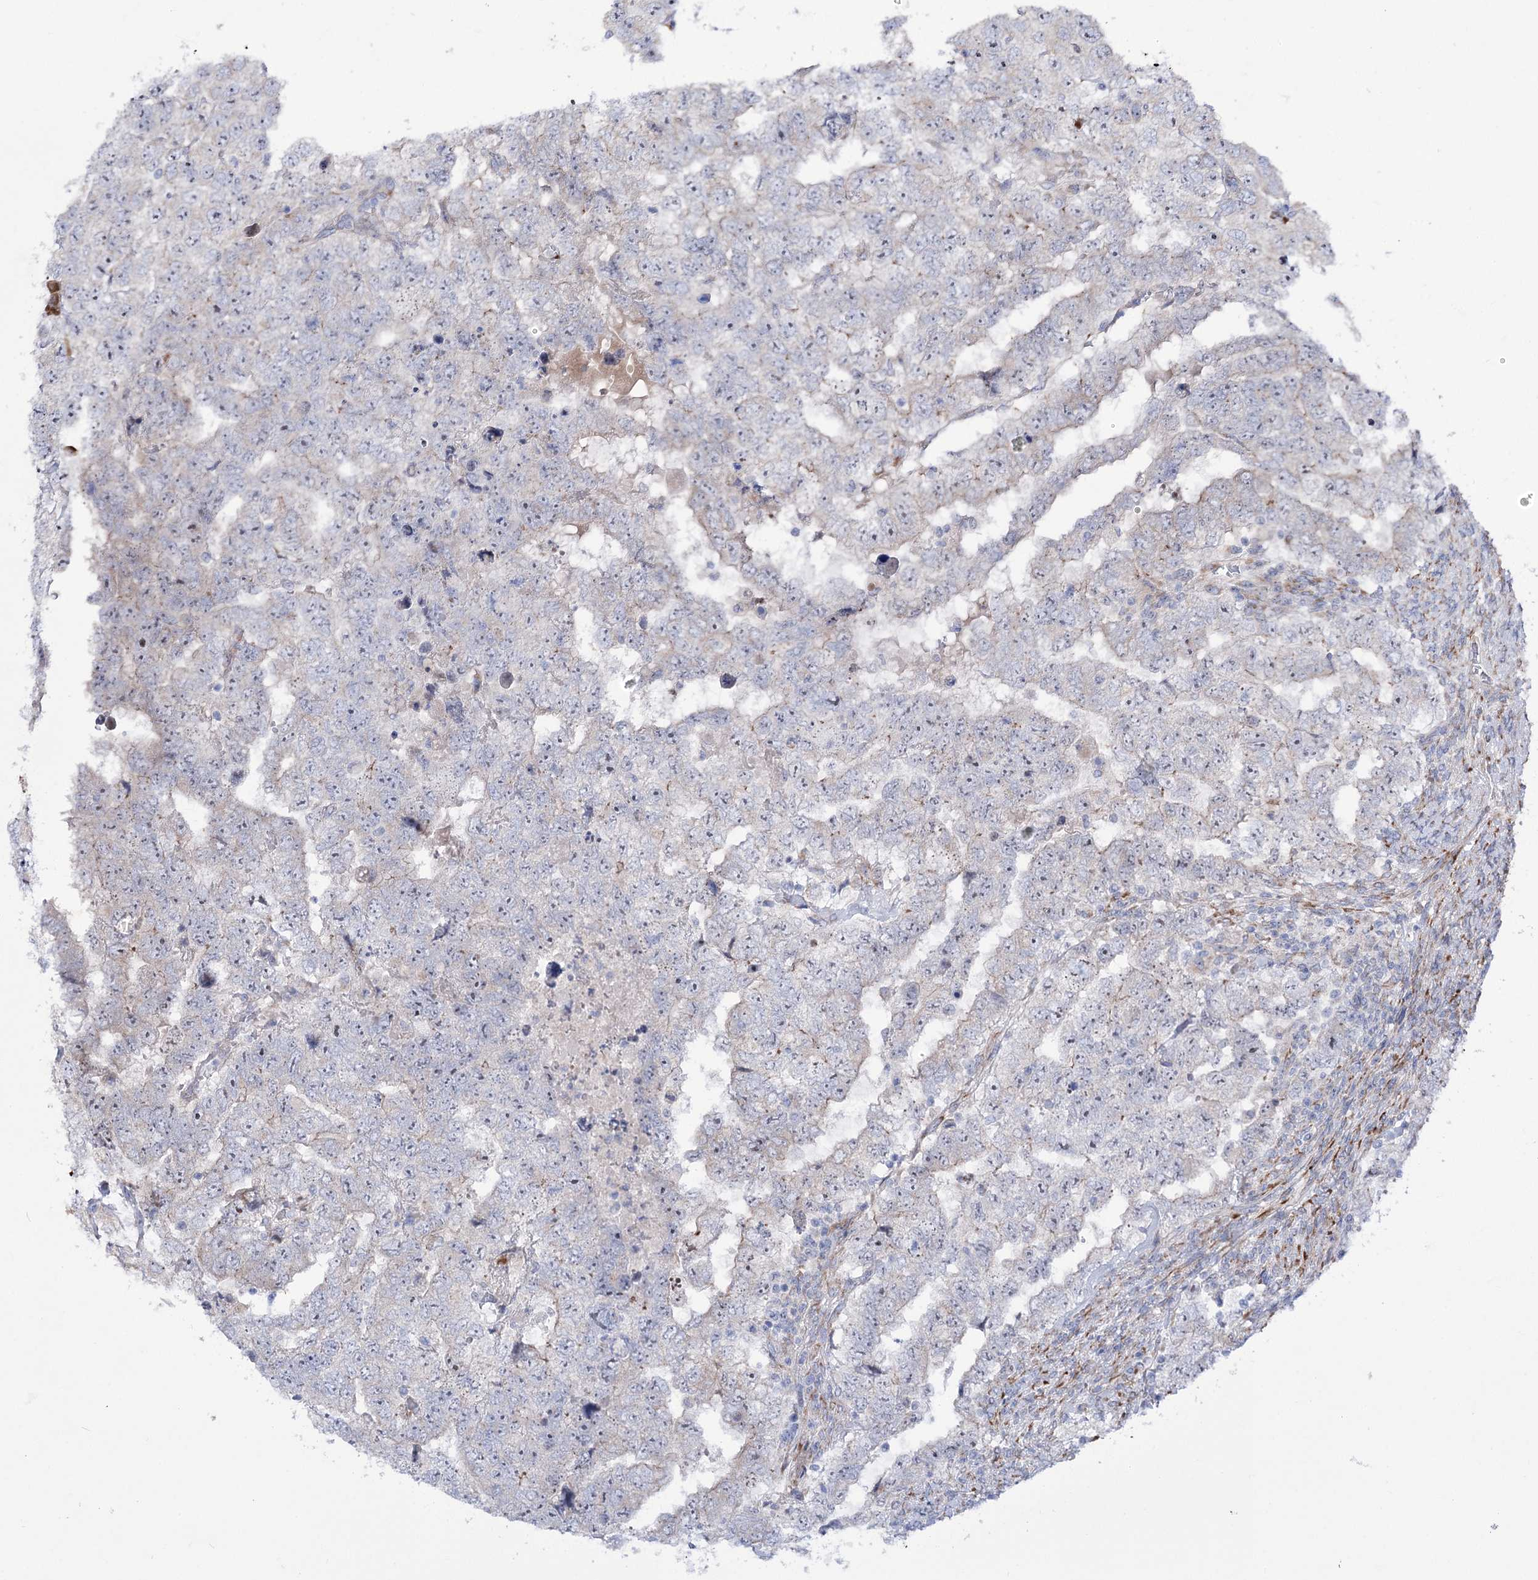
{"staining": {"intensity": "negative", "quantity": "none", "location": "none"}, "tissue": "testis cancer", "cell_type": "Tumor cells", "image_type": "cancer", "snomed": [{"axis": "morphology", "description": "Carcinoma, Embryonal, NOS"}, {"axis": "topography", "description": "Testis"}], "caption": "IHC micrograph of human embryonal carcinoma (testis) stained for a protein (brown), which shows no expression in tumor cells.", "gene": "METTL5", "patient": {"sex": "male", "age": 36}}